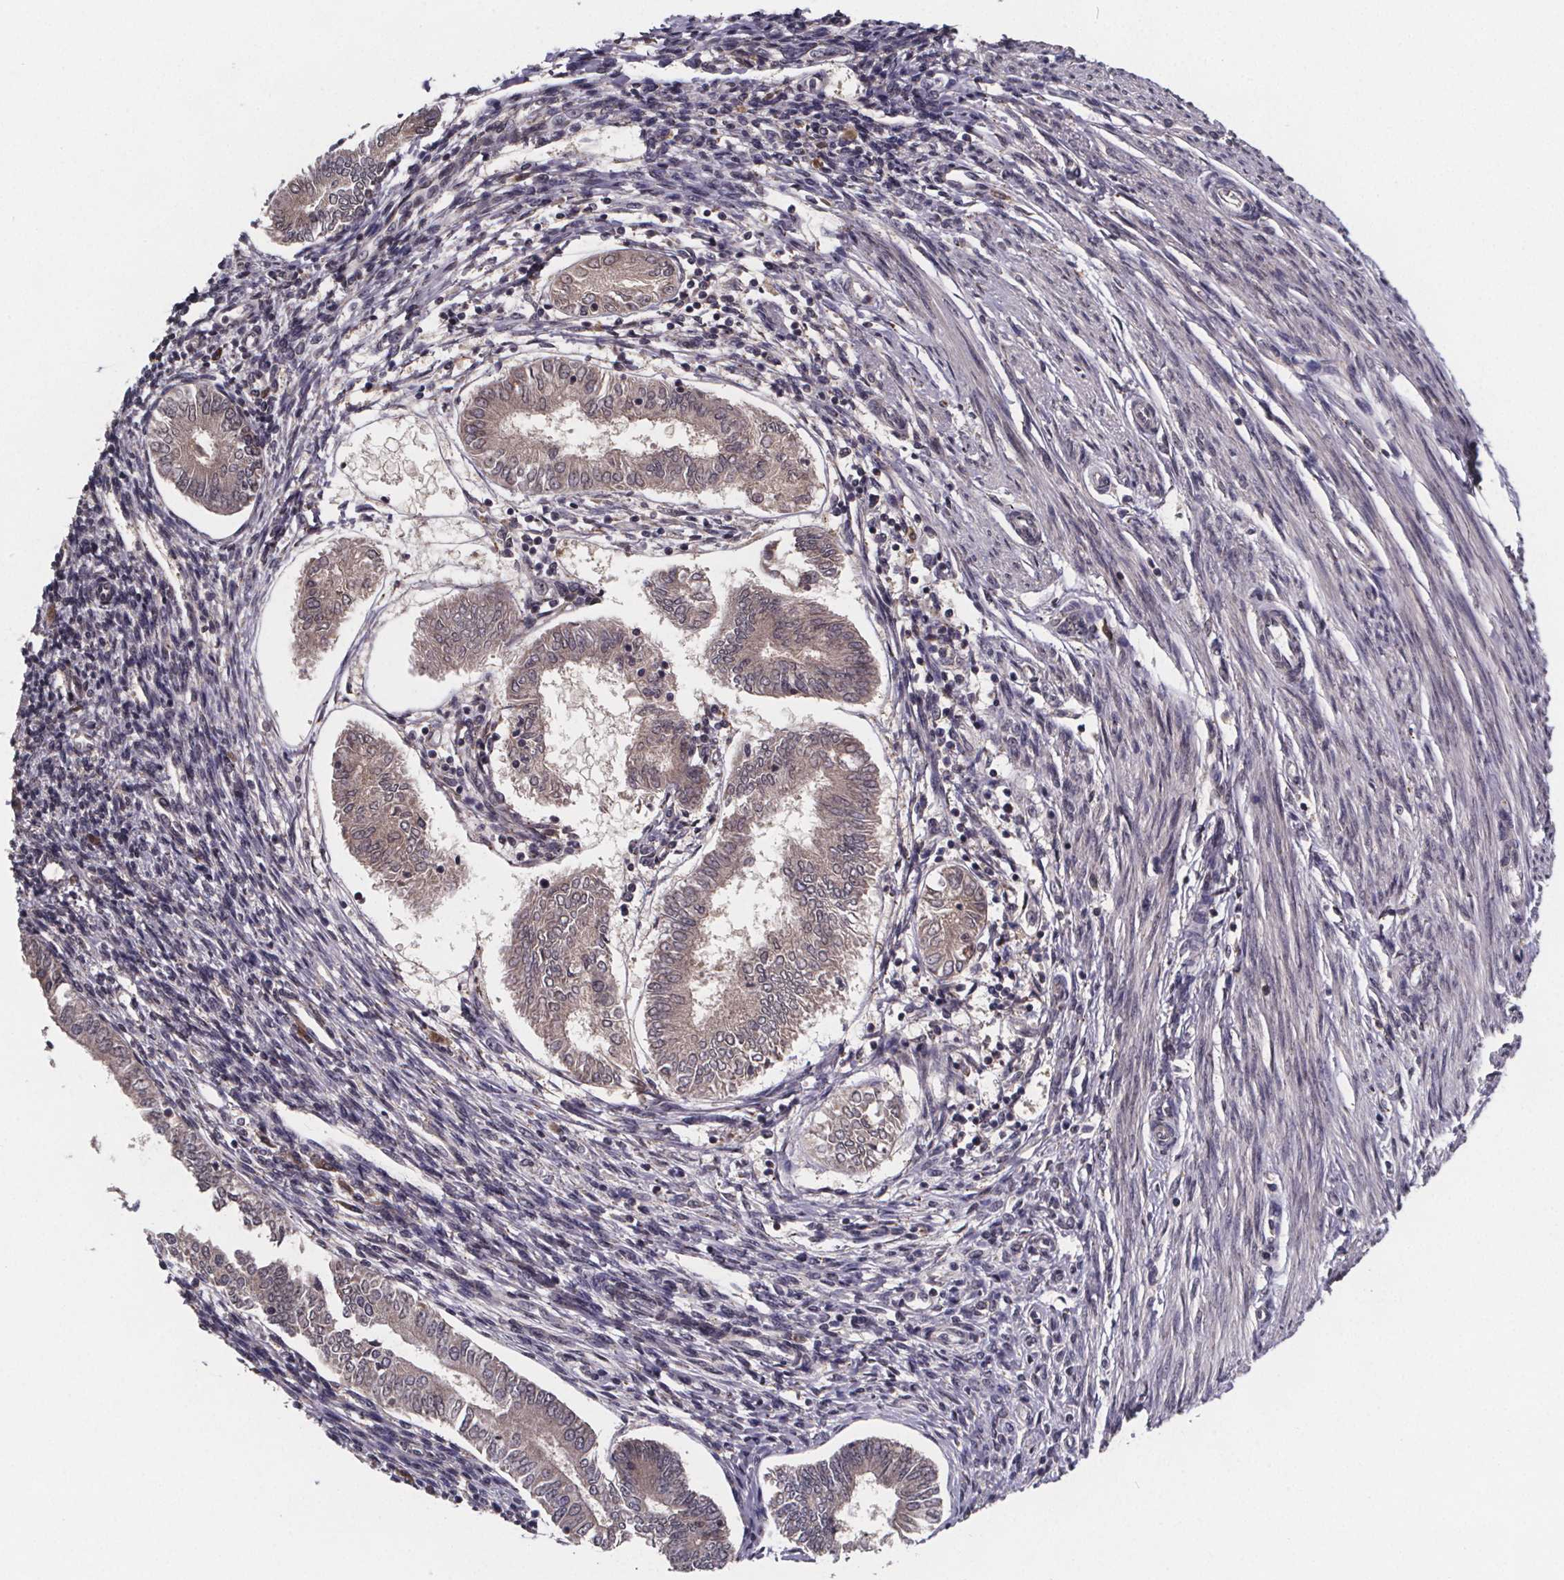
{"staining": {"intensity": "weak", "quantity": ">75%", "location": "cytoplasmic/membranous"}, "tissue": "endometrial cancer", "cell_type": "Tumor cells", "image_type": "cancer", "snomed": [{"axis": "morphology", "description": "Adenocarcinoma, NOS"}, {"axis": "topography", "description": "Endometrium"}], "caption": "IHC (DAB) staining of endometrial cancer displays weak cytoplasmic/membranous protein positivity in approximately >75% of tumor cells. (DAB IHC with brightfield microscopy, high magnification).", "gene": "SAT1", "patient": {"sex": "female", "age": 68}}